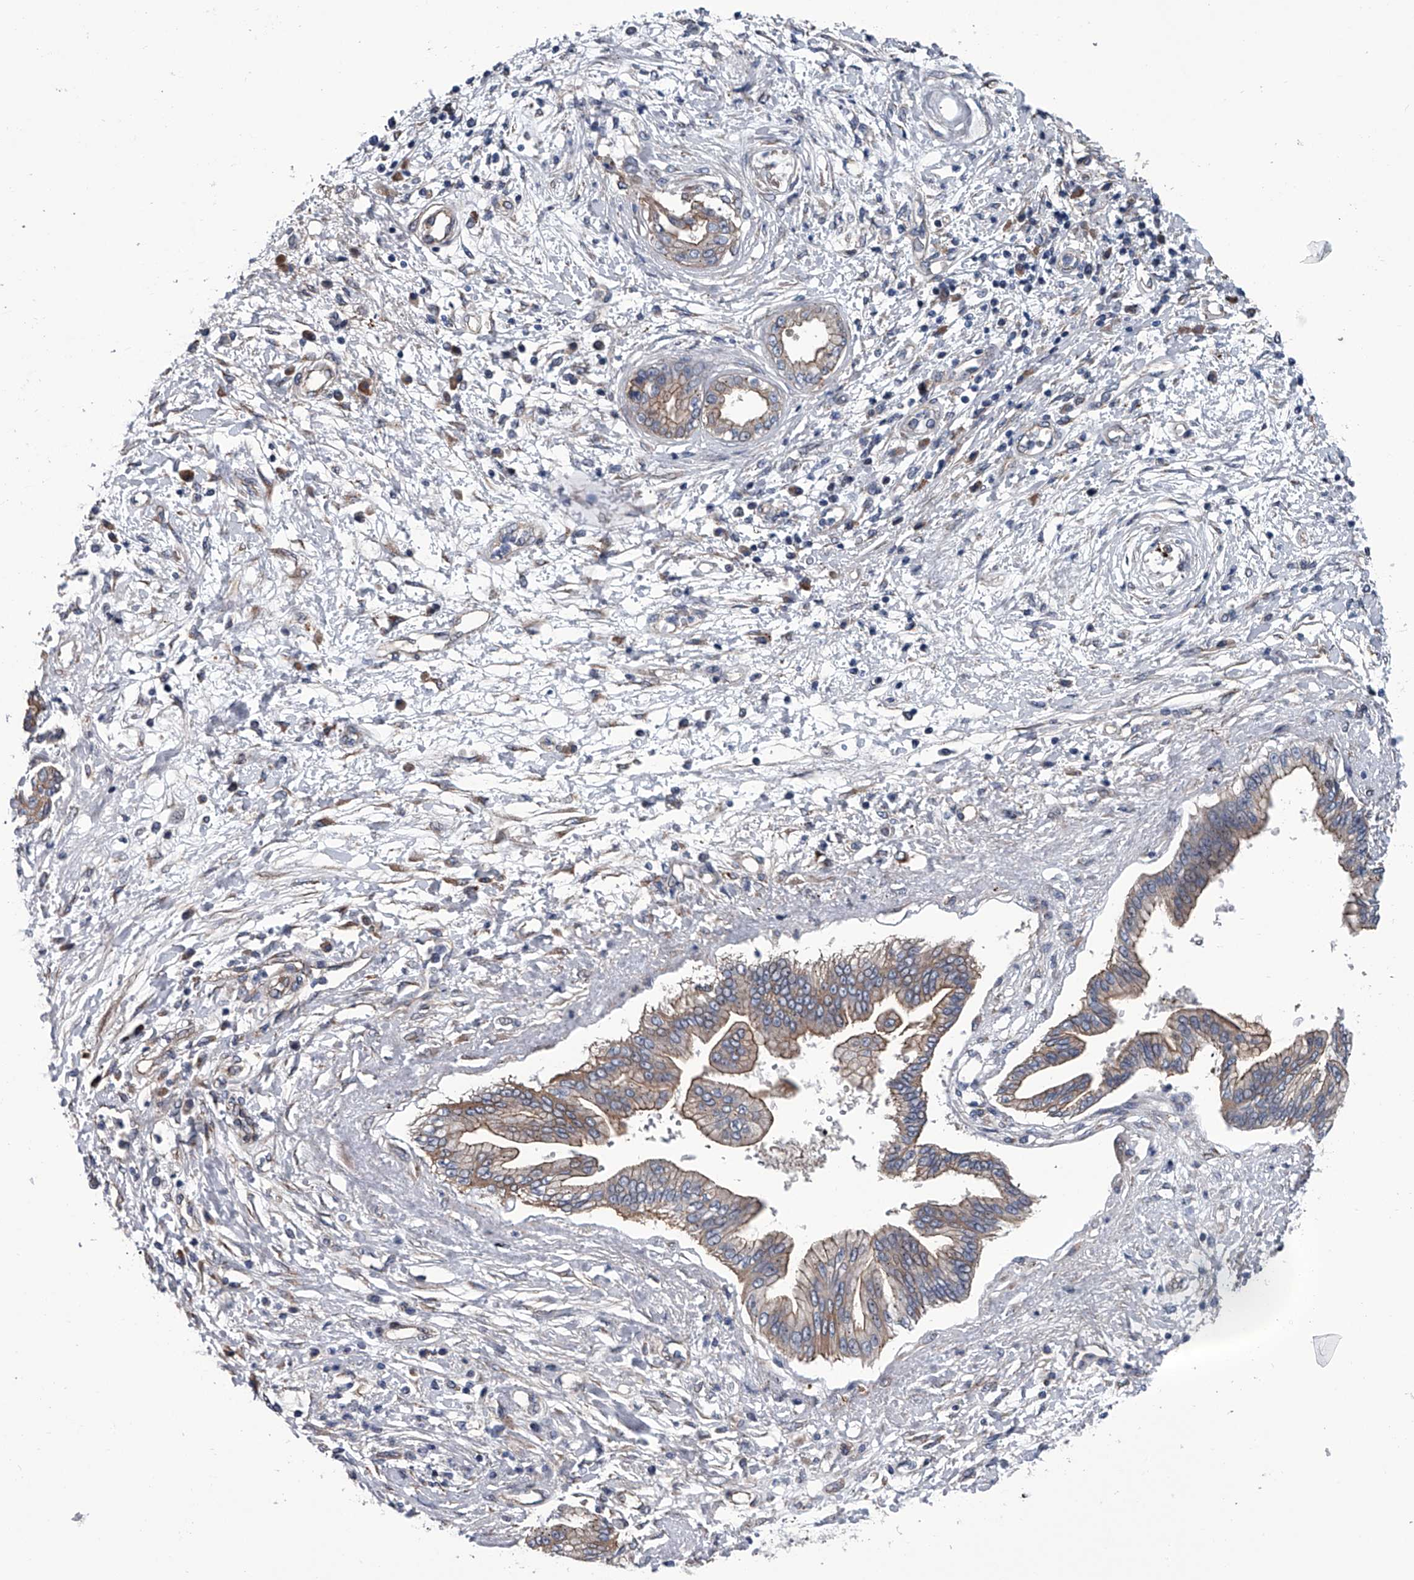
{"staining": {"intensity": "moderate", "quantity": ">75%", "location": "cytoplasmic/membranous"}, "tissue": "pancreatic cancer", "cell_type": "Tumor cells", "image_type": "cancer", "snomed": [{"axis": "morphology", "description": "Adenocarcinoma, NOS"}, {"axis": "topography", "description": "Pancreas"}], "caption": "Human pancreatic cancer stained with a brown dye displays moderate cytoplasmic/membranous positive expression in about >75% of tumor cells.", "gene": "ABCG1", "patient": {"sex": "female", "age": 56}}